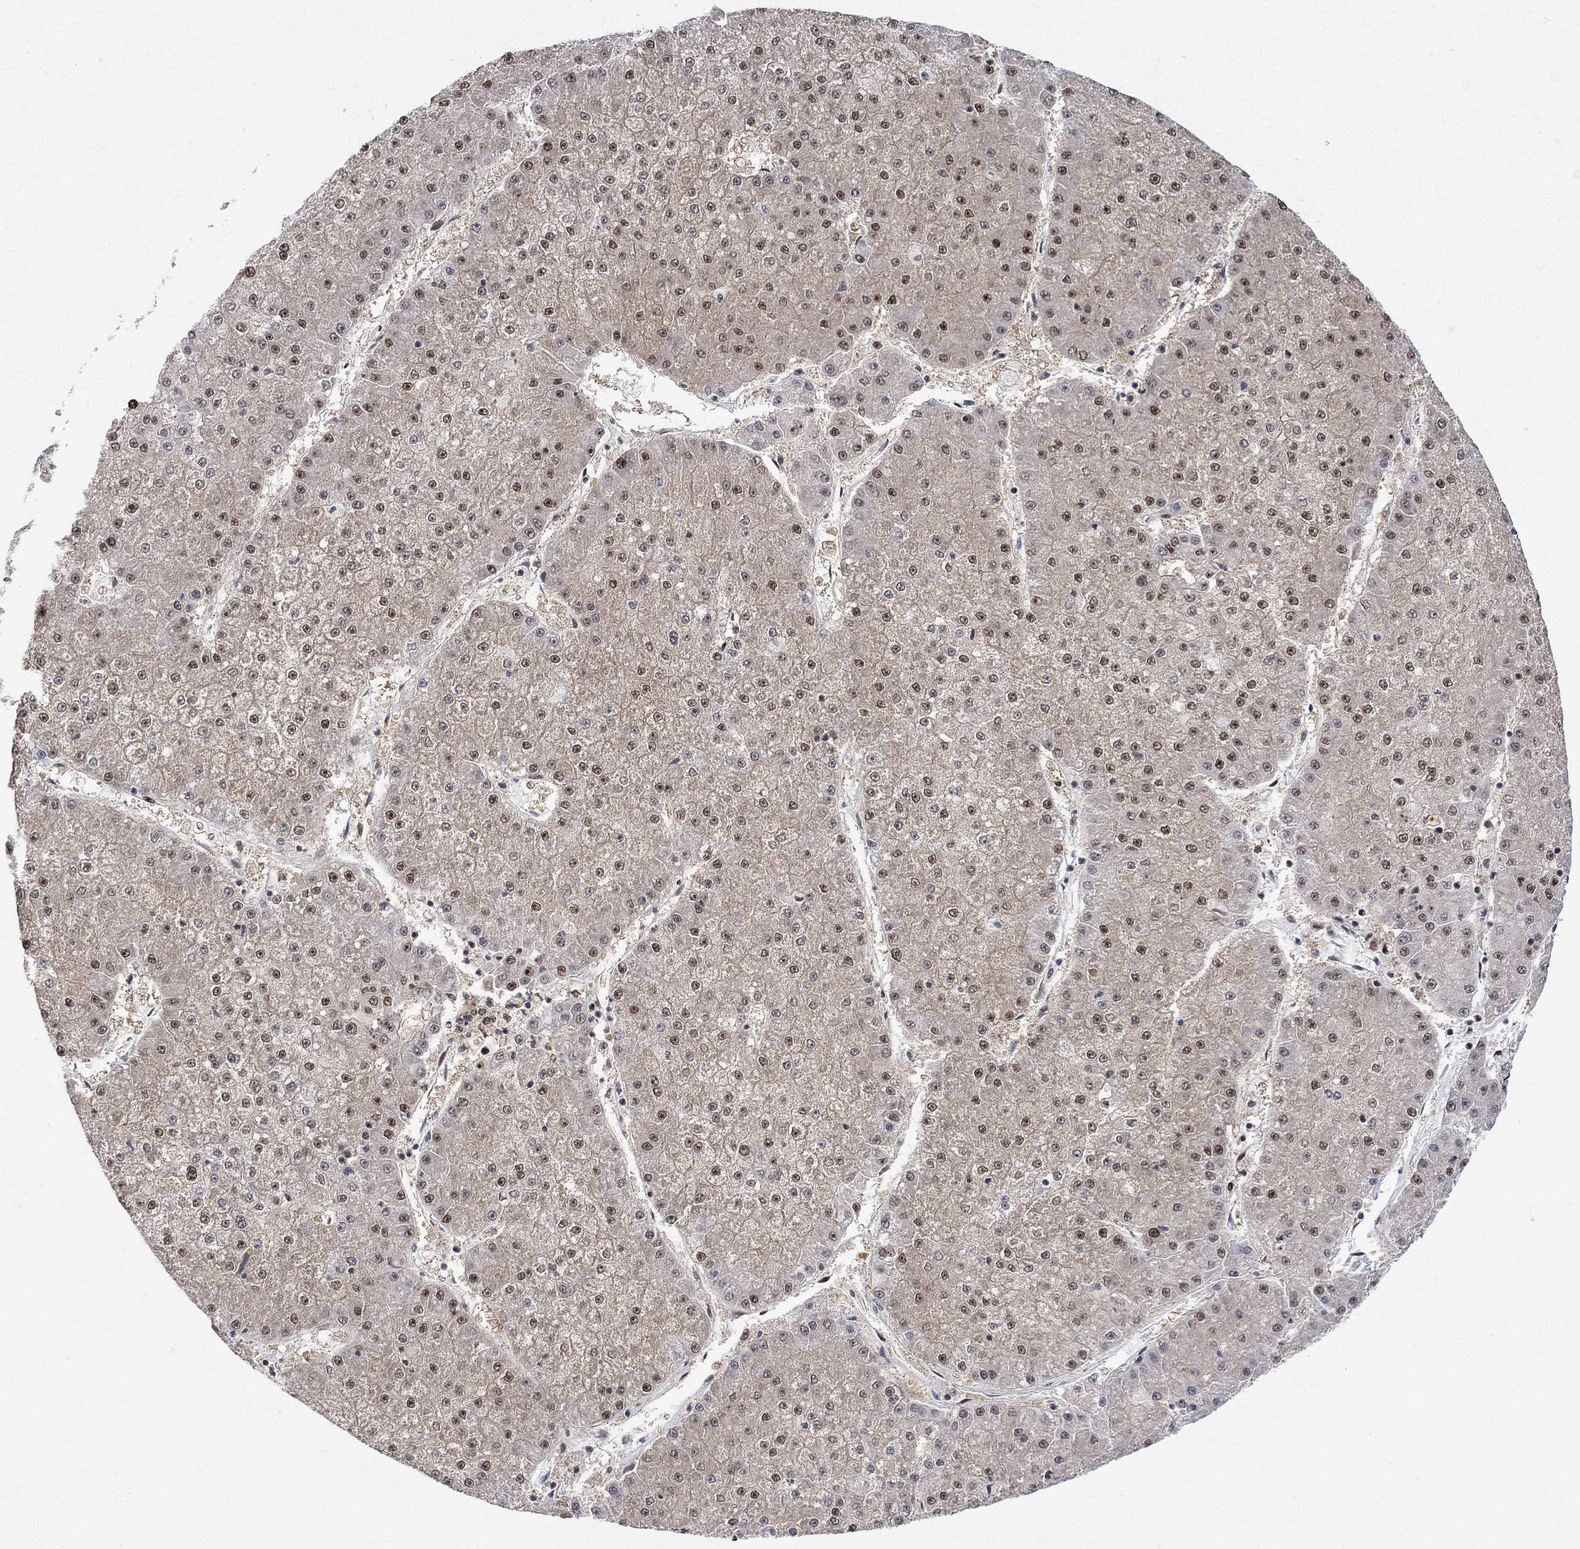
{"staining": {"intensity": "strong", "quantity": "<25%", "location": "nuclear"}, "tissue": "liver cancer", "cell_type": "Tumor cells", "image_type": "cancer", "snomed": [{"axis": "morphology", "description": "Carcinoma, Hepatocellular, NOS"}, {"axis": "topography", "description": "Liver"}], "caption": "IHC of human liver hepatocellular carcinoma demonstrates medium levels of strong nuclear positivity in approximately <25% of tumor cells.", "gene": "E4F1", "patient": {"sex": "male", "age": 73}}